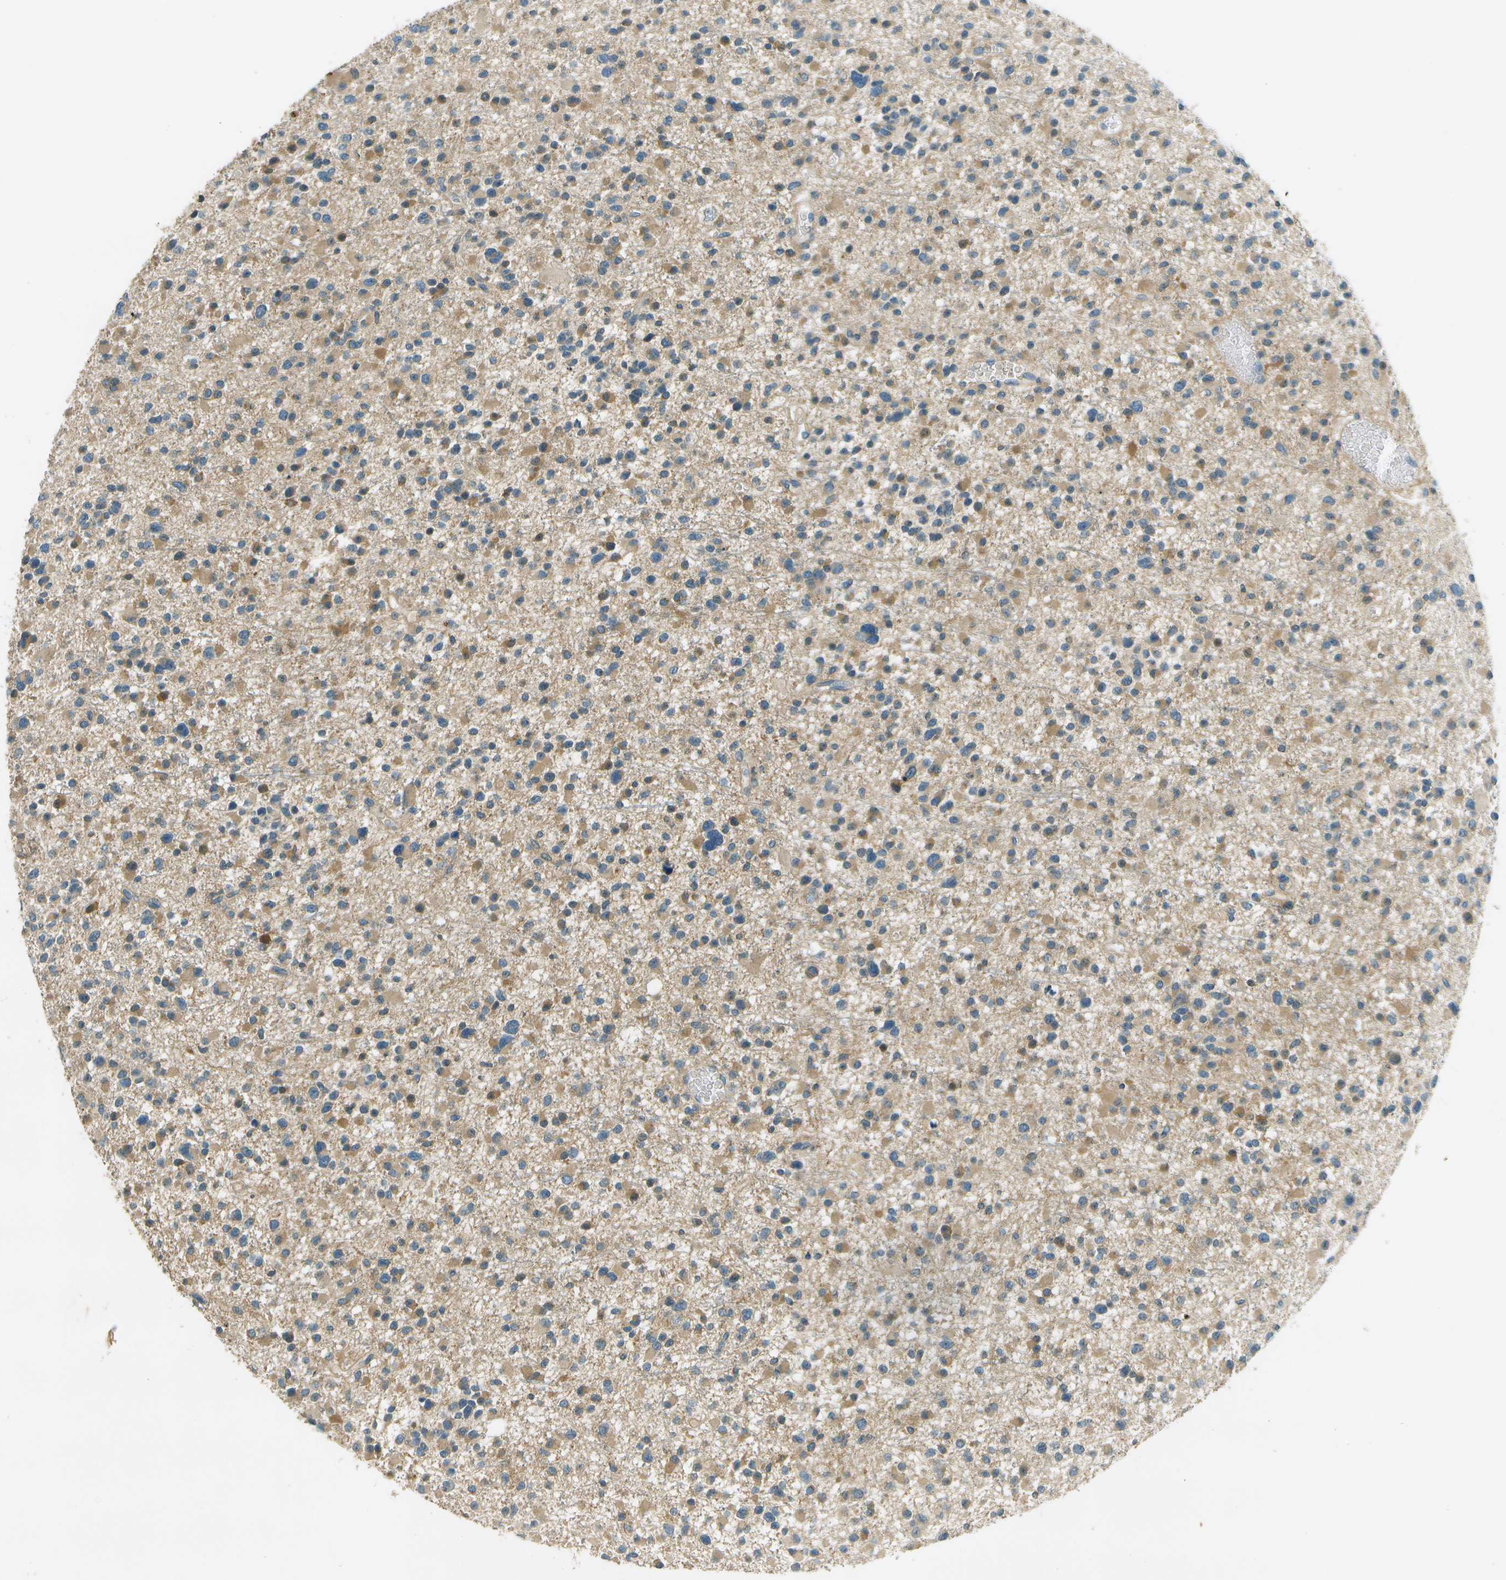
{"staining": {"intensity": "moderate", "quantity": ">75%", "location": "cytoplasmic/membranous"}, "tissue": "glioma", "cell_type": "Tumor cells", "image_type": "cancer", "snomed": [{"axis": "morphology", "description": "Glioma, malignant, Low grade"}, {"axis": "topography", "description": "Brain"}], "caption": "Immunohistochemical staining of human glioma shows moderate cytoplasmic/membranous protein expression in about >75% of tumor cells.", "gene": "NUDT4", "patient": {"sex": "female", "age": 22}}